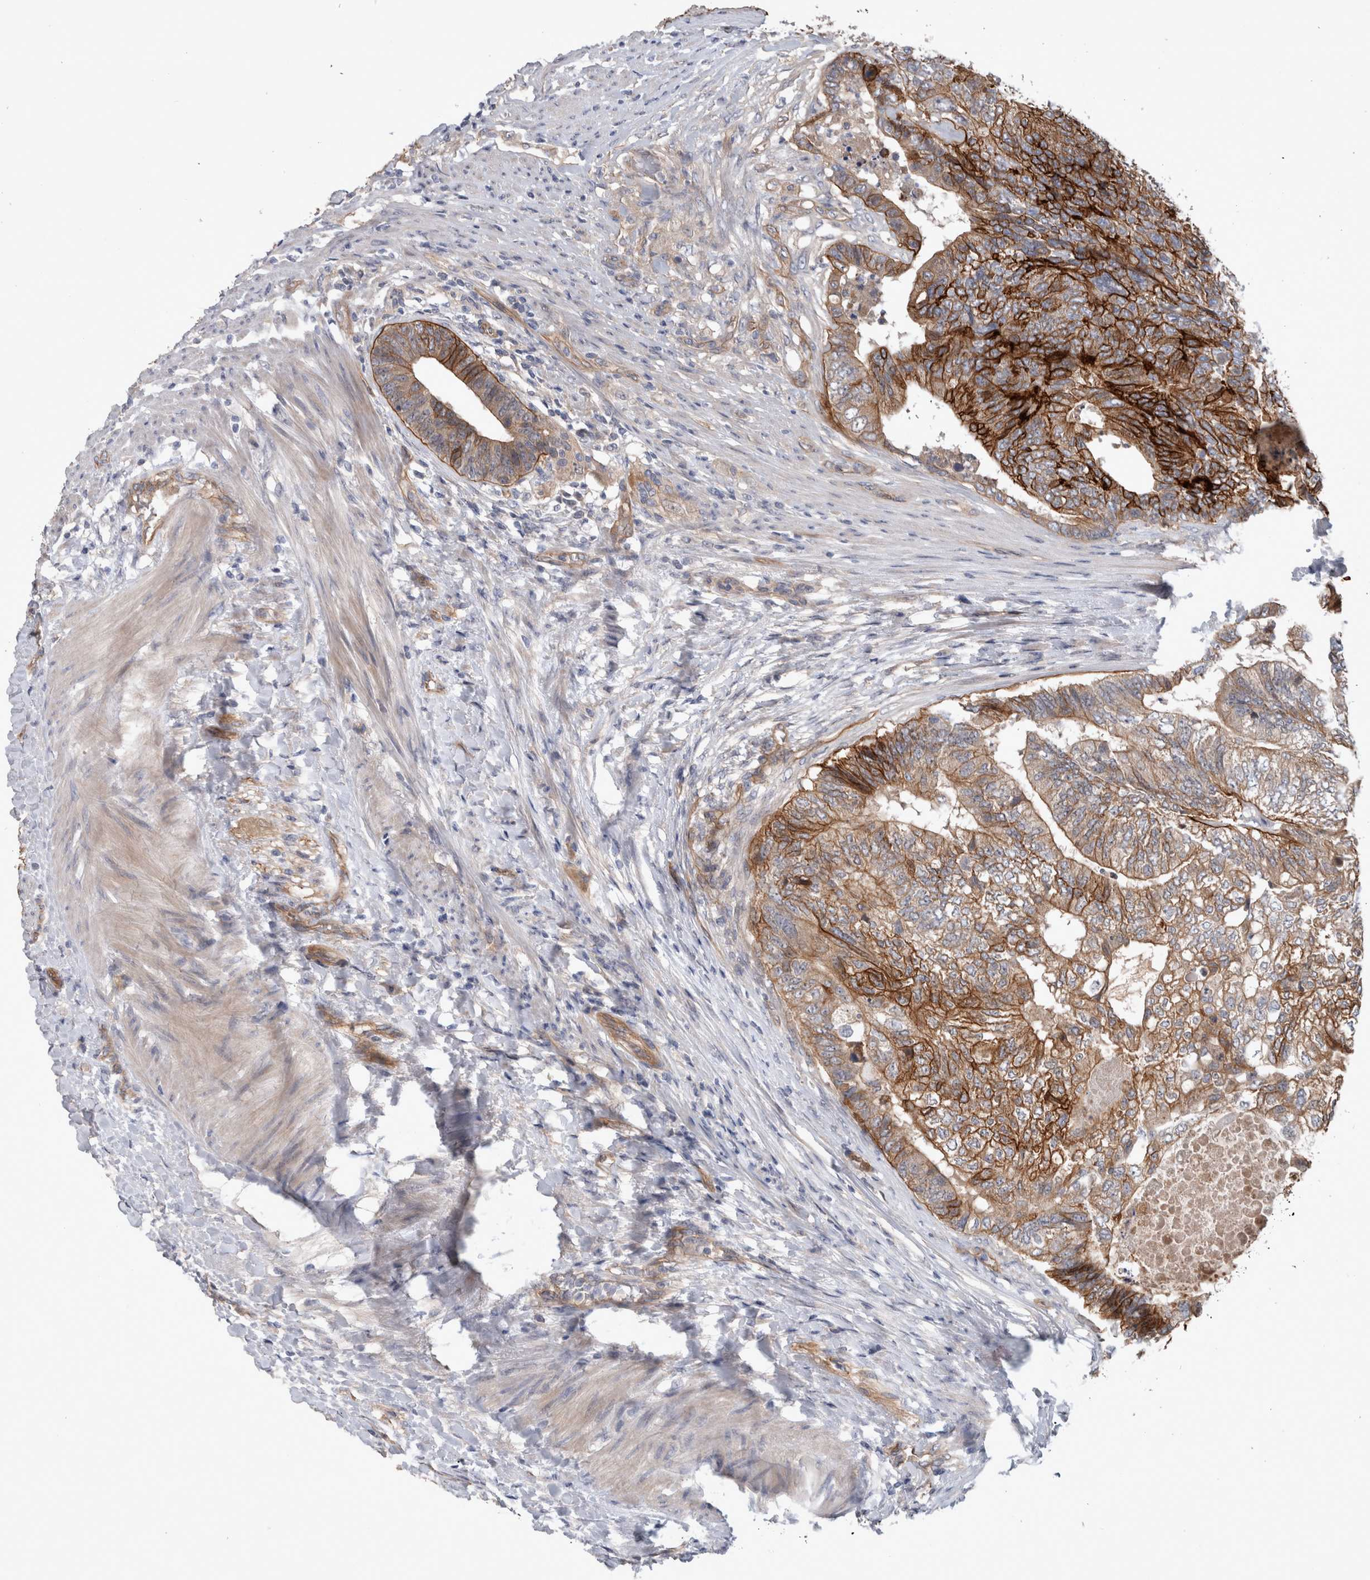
{"staining": {"intensity": "strong", "quantity": "25%-75%", "location": "cytoplasmic/membranous"}, "tissue": "colorectal cancer", "cell_type": "Tumor cells", "image_type": "cancer", "snomed": [{"axis": "morphology", "description": "Adenocarcinoma, NOS"}, {"axis": "topography", "description": "Colon"}], "caption": "This histopathology image displays colorectal cancer stained with IHC to label a protein in brown. The cytoplasmic/membranous of tumor cells show strong positivity for the protein. Nuclei are counter-stained blue.", "gene": "BCAM", "patient": {"sex": "female", "age": 67}}